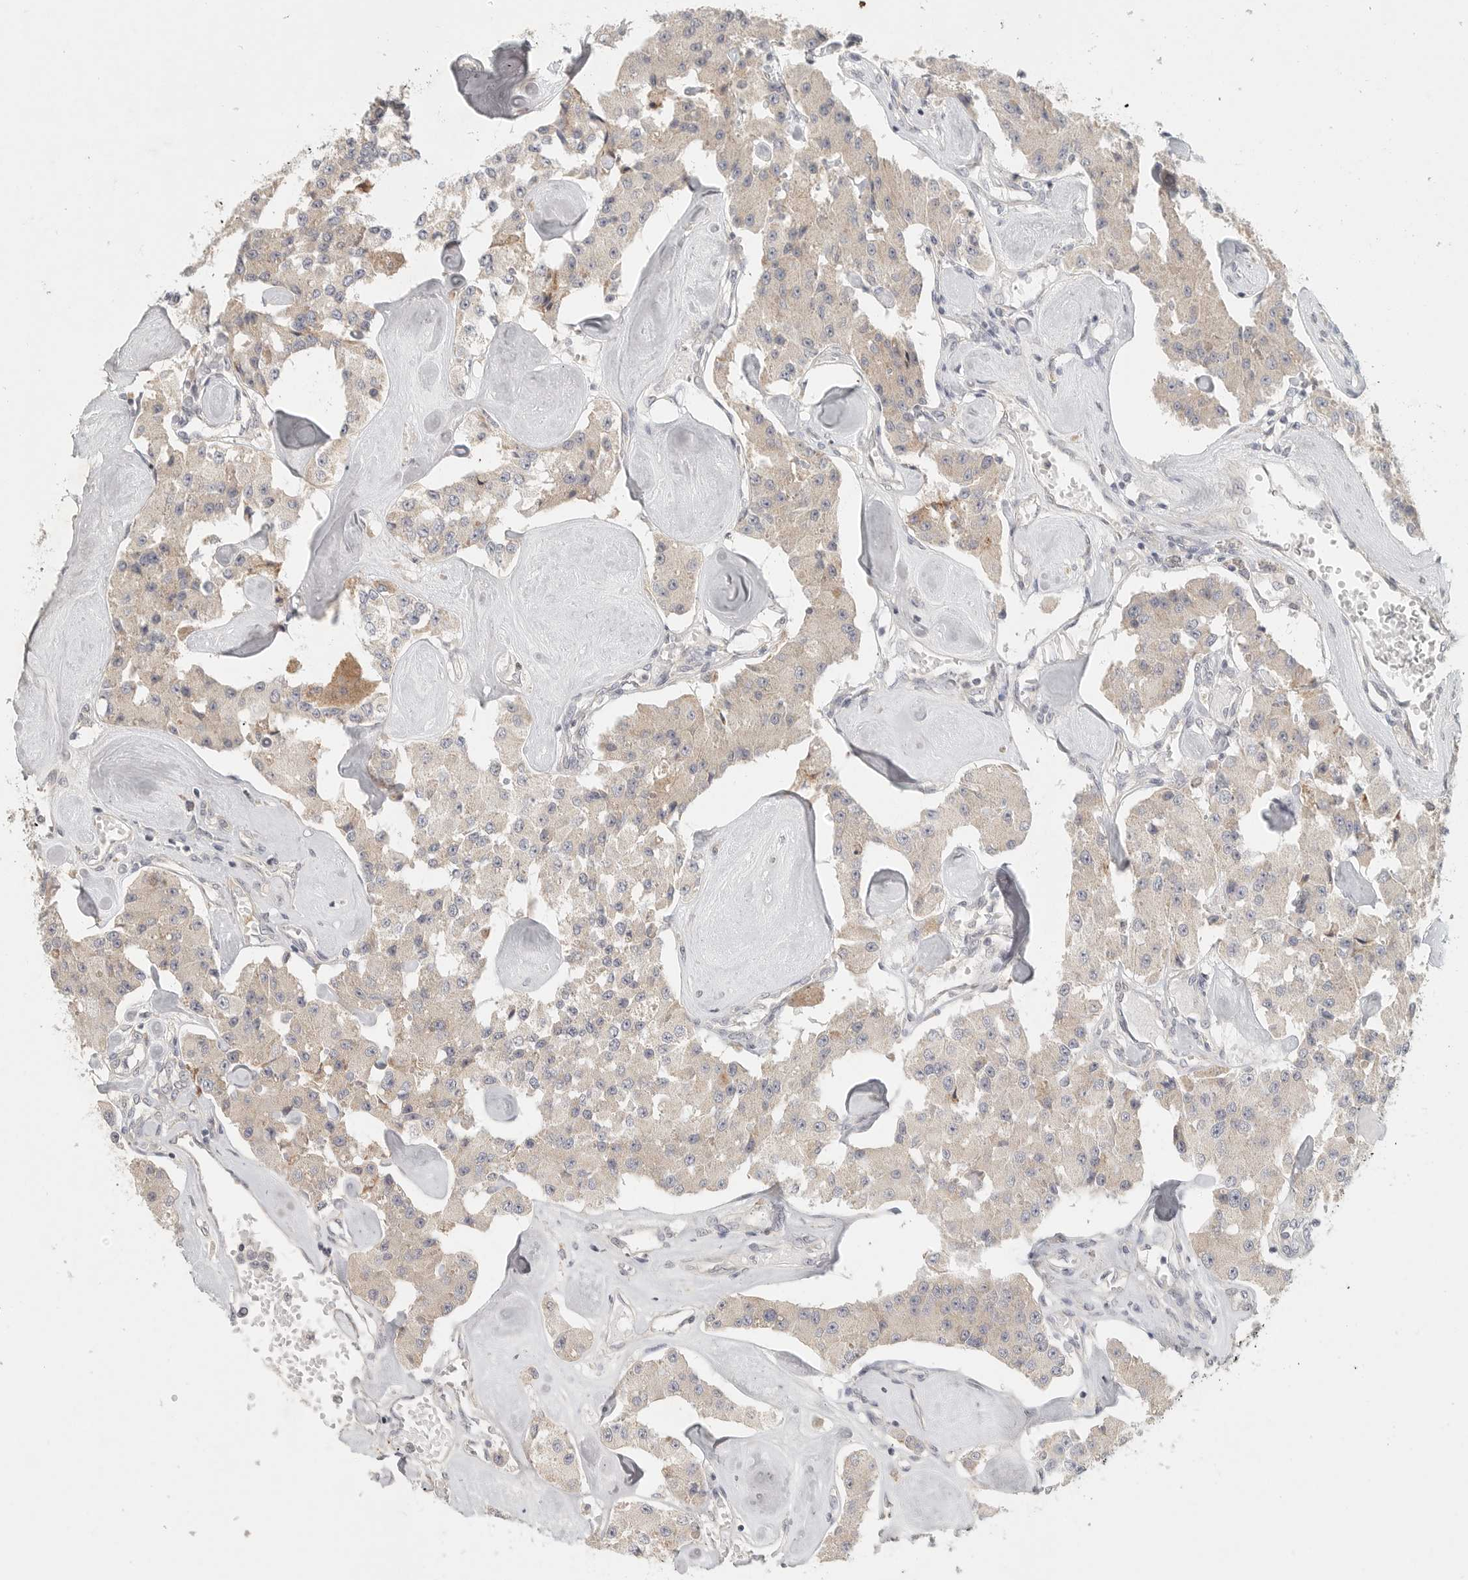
{"staining": {"intensity": "weak", "quantity": "25%-75%", "location": "cytoplasmic/membranous"}, "tissue": "carcinoid", "cell_type": "Tumor cells", "image_type": "cancer", "snomed": [{"axis": "morphology", "description": "Carcinoid, malignant, NOS"}, {"axis": "topography", "description": "Pancreas"}], "caption": "Immunohistochemistry histopathology image of carcinoid stained for a protein (brown), which displays low levels of weak cytoplasmic/membranous staining in approximately 25%-75% of tumor cells.", "gene": "SLC25A36", "patient": {"sex": "male", "age": 41}}